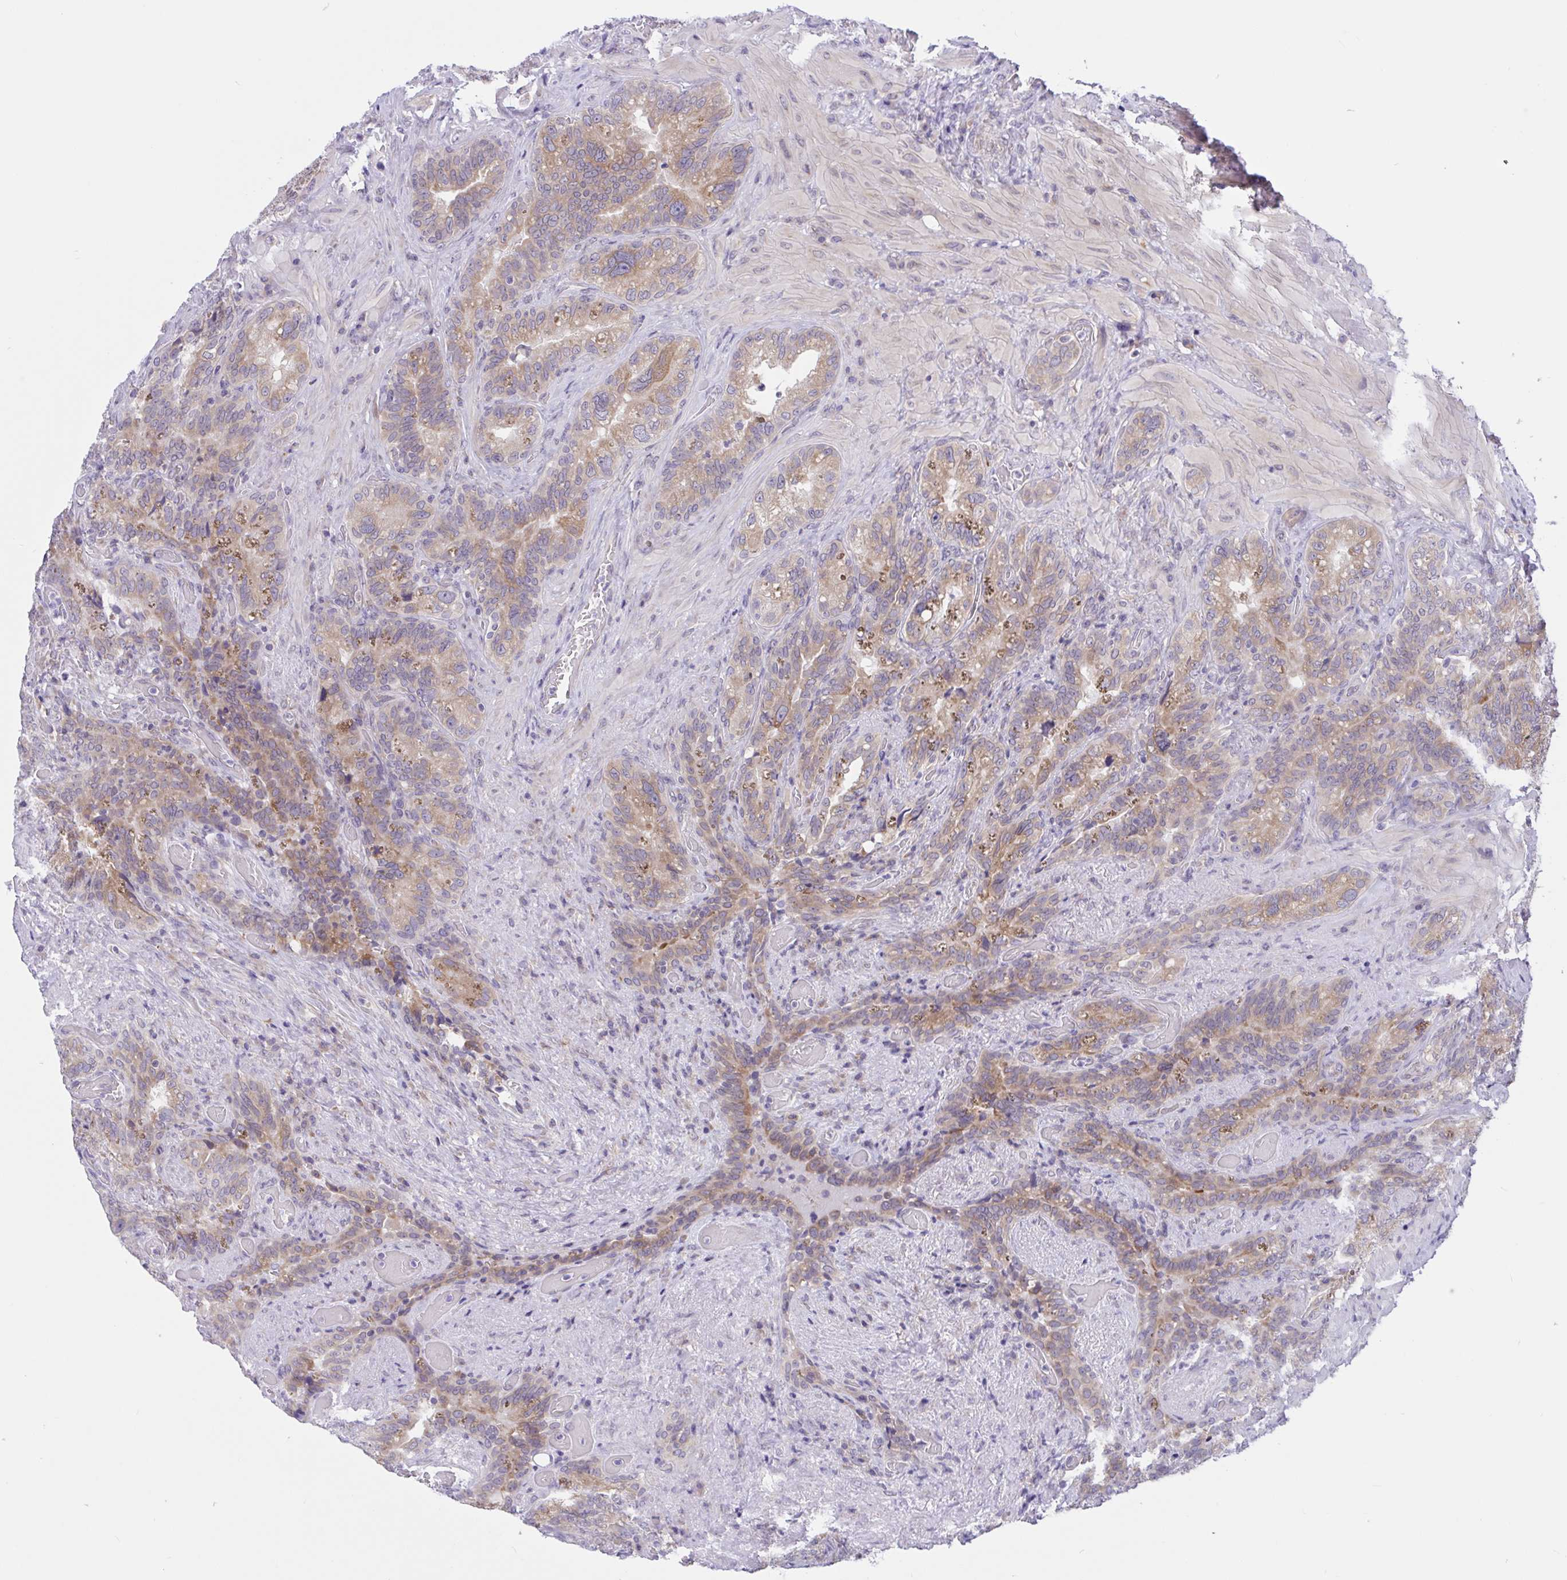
{"staining": {"intensity": "moderate", "quantity": ">75%", "location": "cytoplasmic/membranous"}, "tissue": "seminal vesicle", "cell_type": "Glandular cells", "image_type": "normal", "snomed": [{"axis": "morphology", "description": "Normal tissue, NOS"}, {"axis": "topography", "description": "Seminal veicle"}], "caption": "Seminal vesicle stained with IHC shows moderate cytoplasmic/membranous staining in approximately >75% of glandular cells. Nuclei are stained in blue.", "gene": "CAMLG", "patient": {"sex": "male", "age": 68}}